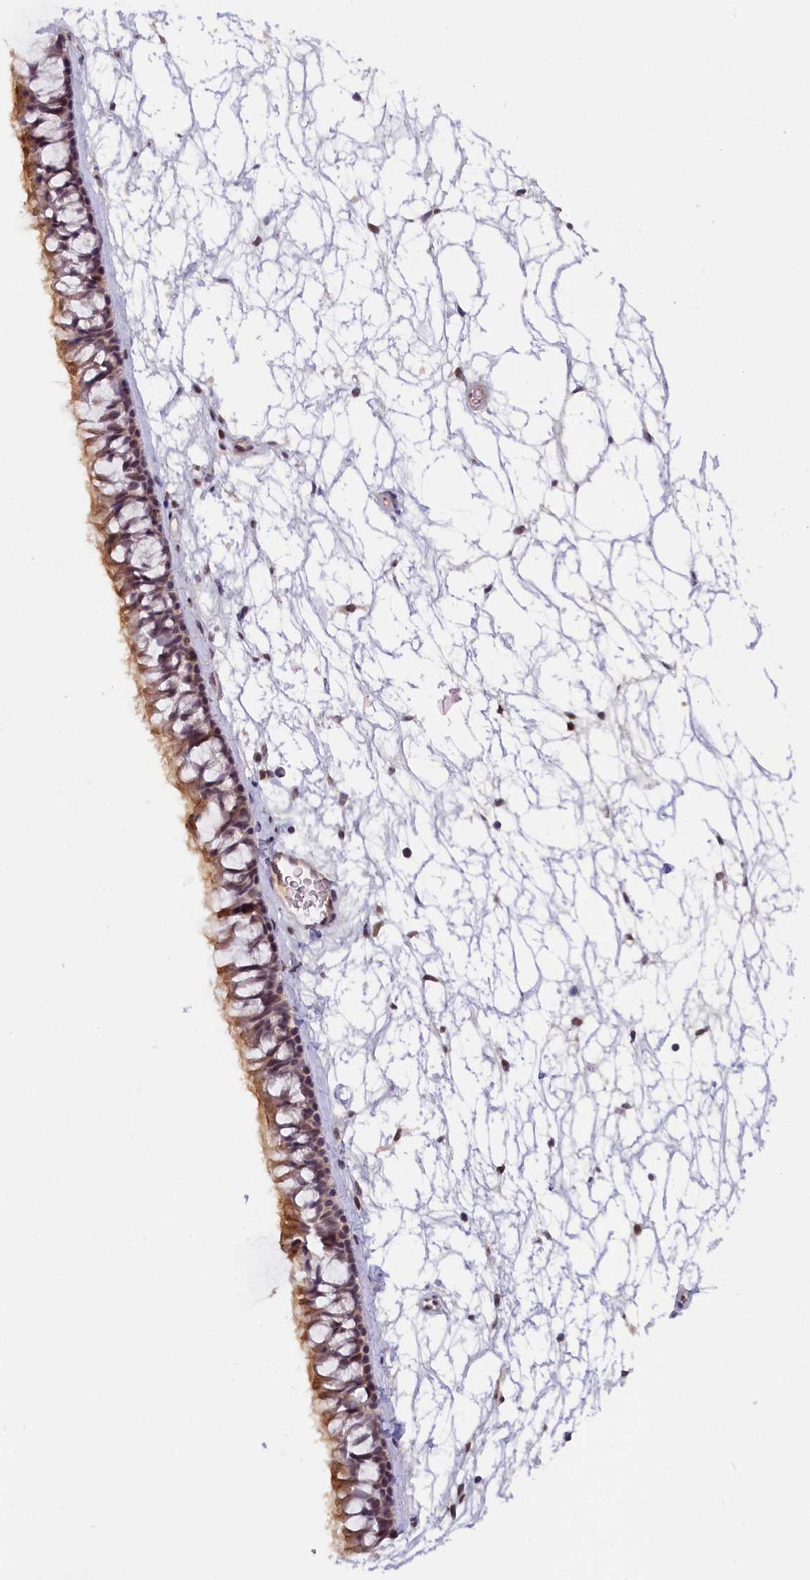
{"staining": {"intensity": "moderate", "quantity": "25%-75%", "location": "cytoplasmic/membranous,nuclear"}, "tissue": "nasopharynx", "cell_type": "Respiratory epithelial cells", "image_type": "normal", "snomed": [{"axis": "morphology", "description": "Normal tissue, NOS"}, {"axis": "topography", "description": "Nasopharynx"}], "caption": "Immunohistochemistry of normal human nasopharynx shows medium levels of moderate cytoplasmic/membranous,nuclear positivity in about 25%-75% of respiratory epithelial cells. The staining was performed using DAB (3,3'-diaminobenzidine) to visualize the protein expression in brown, while the nuclei were stained in blue with hematoxylin (Magnification: 20x).", "gene": "SEC31B", "patient": {"sex": "male", "age": 64}}